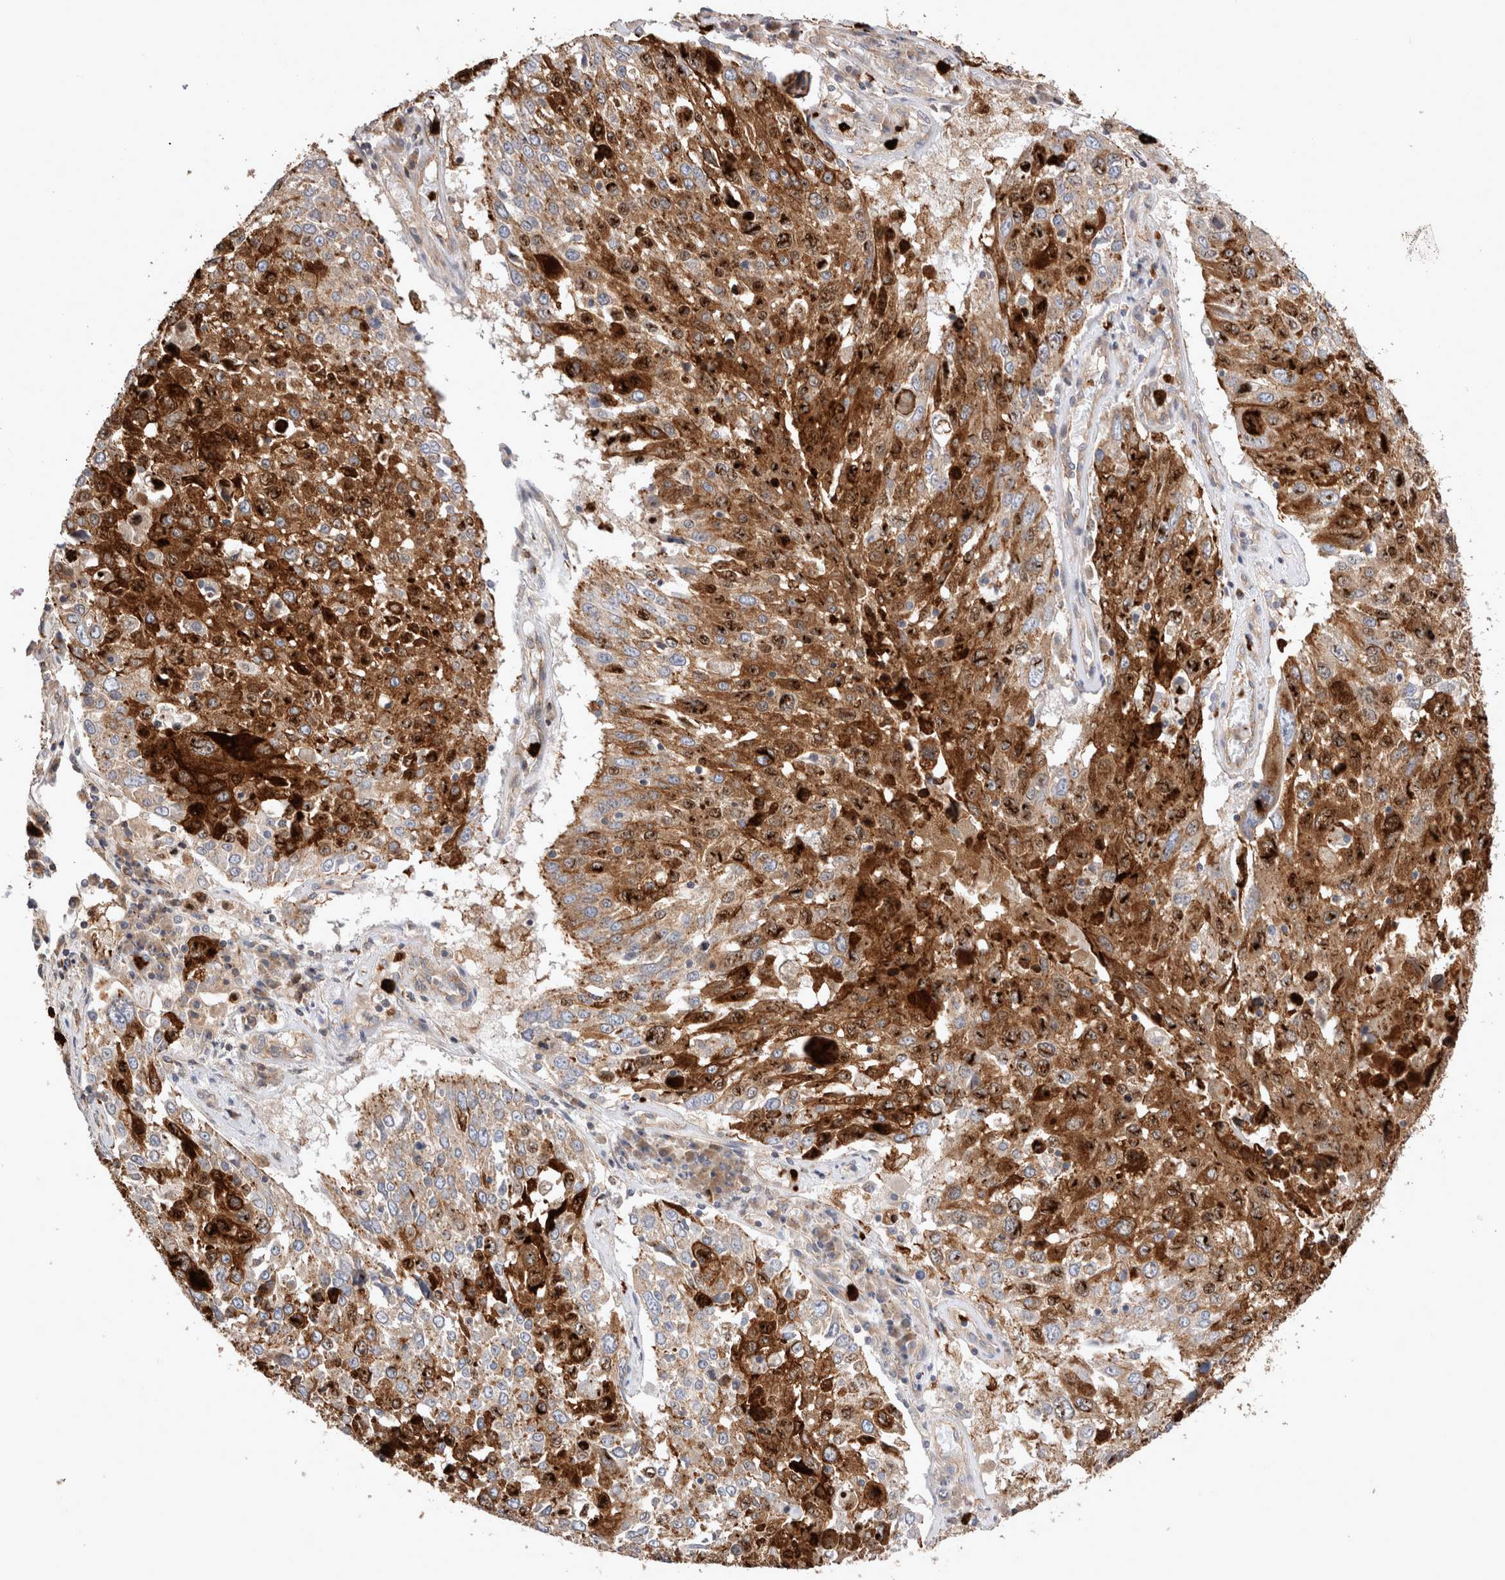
{"staining": {"intensity": "moderate", "quantity": ">75%", "location": "cytoplasmic/membranous,nuclear"}, "tissue": "lung cancer", "cell_type": "Tumor cells", "image_type": "cancer", "snomed": [{"axis": "morphology", "description": "Squamous cell carcinoma, NOS"}, {"axis": "topography", "description": "Lung"}], "caption": "Immunohistochemistry (DAB) staining of human lung squamous cell carcinoma exhibits moderate cytoplasmic/membranous and nuclear protein expression in about >75% of tumor cells. Immunohistochemistry (ihc) stains the protein in brown and the nuclei are stained blue.", "gene": "NXT2", "patient": {"sex": "male", "age": 65}}